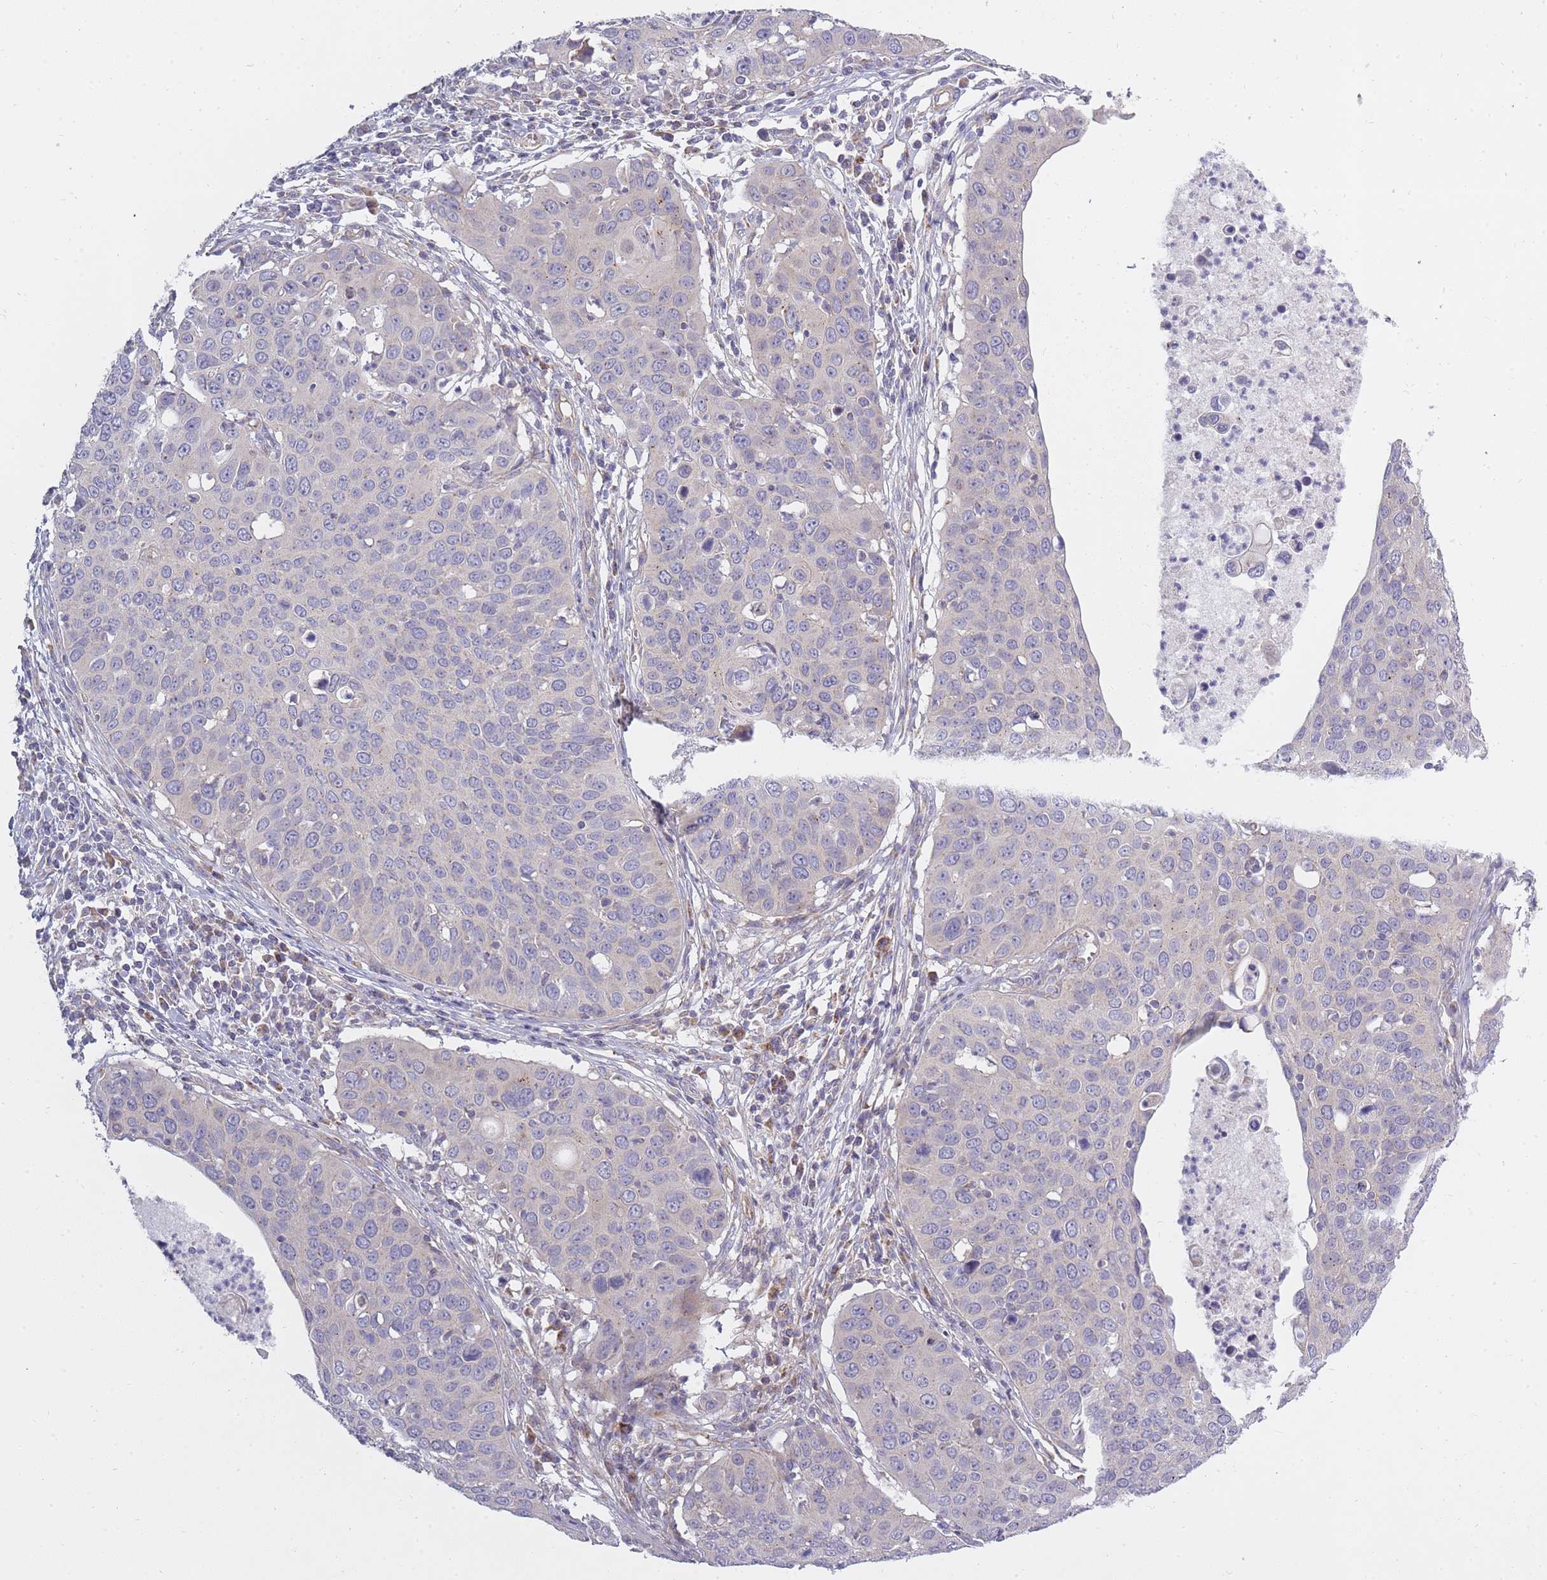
{"staining": {"intensity": "negative", "quantity": "none", "location": "none"}, "tissue": "cervical cancer", "cell_type": "Tumor cells", "image_type": "cancer", "snomed": [{"axis": "morphology", "description": "Squamous cell carcinoma, NOS"}, {"axis": "topography", "description": "Cervix"}], "caption": "DAB (3,3'-diaminobenzidine) immunohistochemical staining of cervical cancer (squamous cell carcinoma) reveals no significant positivity in tumor cells. Nuclei are stained in blue.", "gene": "ALKBH4", "patient": {"sex": "female", "age": 36}}